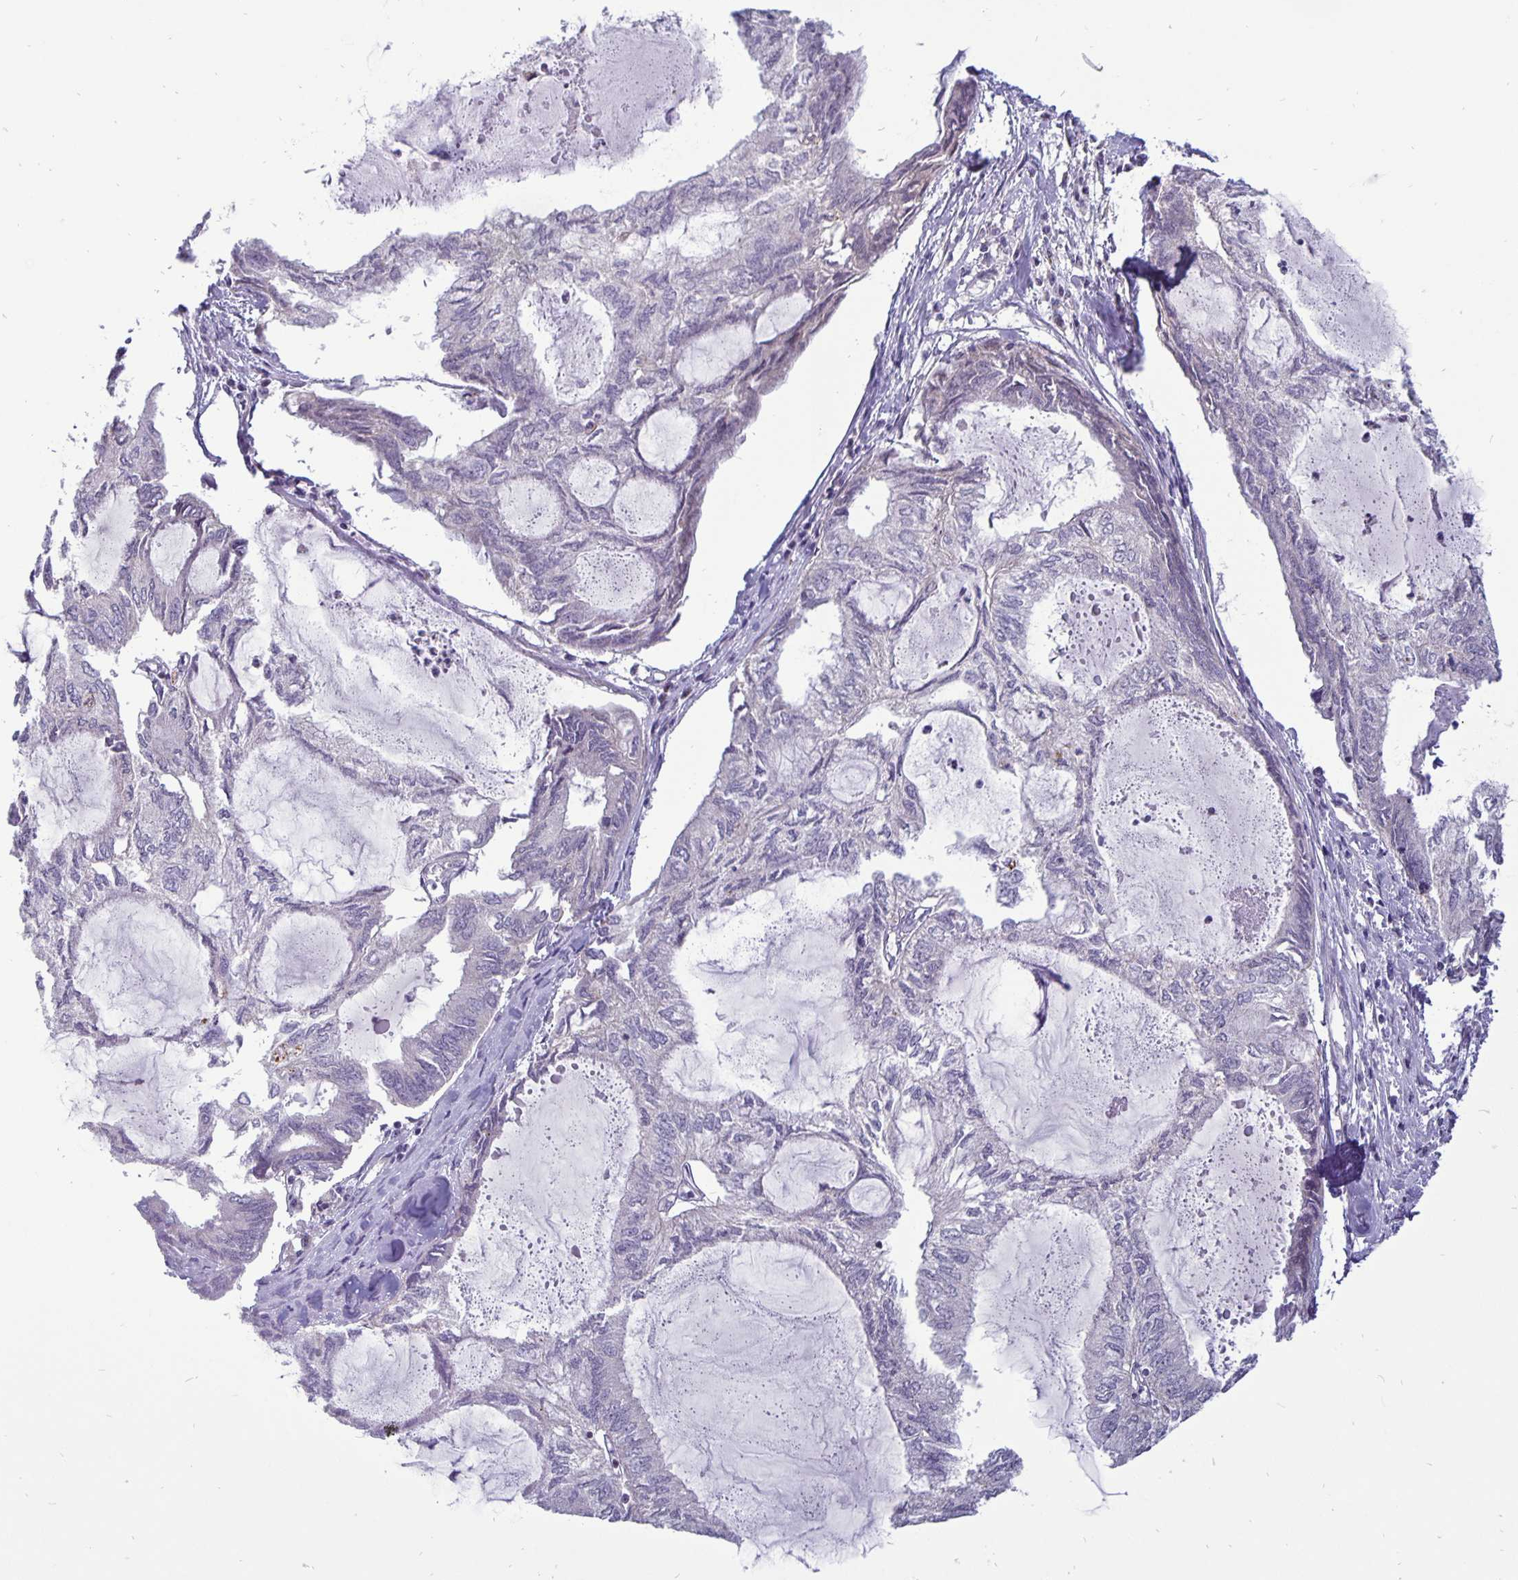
{"staining": {"intensity": "negative", "quantity": "none", "location": "none"}, "tissue": "endometrial cancer", "cell_type": "Tumor cells", "image_type": "cancer", "snomed": [{"axis": "morphology", "description": "Adenocarcinoma, NOS"}, {"axis": "topography", "description": "Endometrium"}], "caption": "This is an IHC image of human endometrial cancer (adenocarcinoma). There is no staining in tumor cells.", "gene": "ERBB2", "patient": {"sex": "female", "age": 80}}